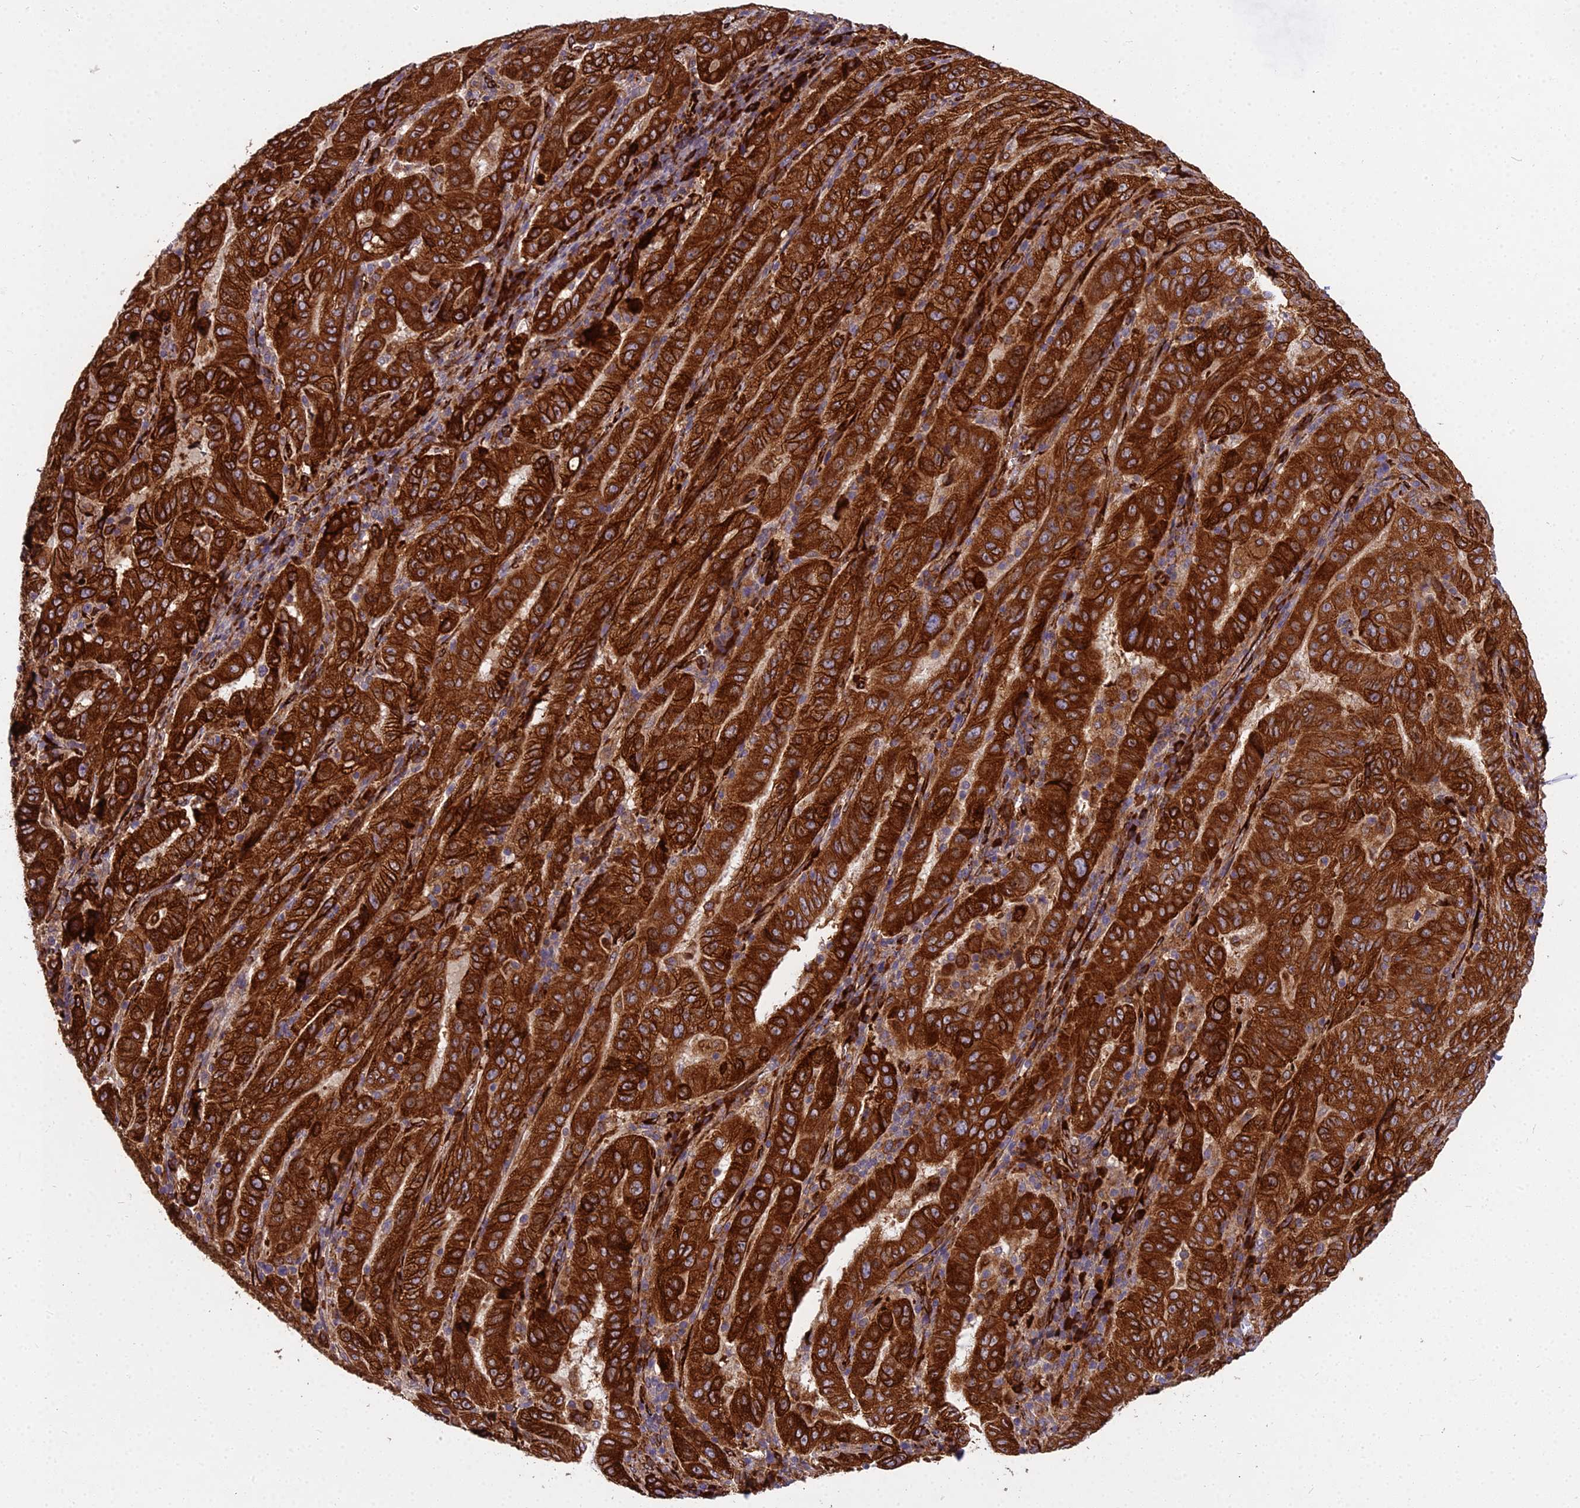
{"staining": {"intensity": "strong", "quantity": ">75%", "location": "cytoplasmic/membranous"}, "tissue": "pancreatic cancer", "cell_type": "Tumor cells", "image_type": "cancer", "snomed": [{"axis": "morphology", "description": "Adenocarcinoma, NOS"}, {"axis": "topography", "description": "Pancreas"}], "caption": "Immunohistochemical staining of adenocarcinoma (pancreatic) displays high levels of strong cytoplasmic/membranous protein staining in approximately >75% of tumor cells. The staining was performed using DAB, with brown indicating positive protein expression. Nuclei are stained blue with hematoxylin.", "gene": "NDUFAF7", "patient": {"sex": "male", "age": 63}}